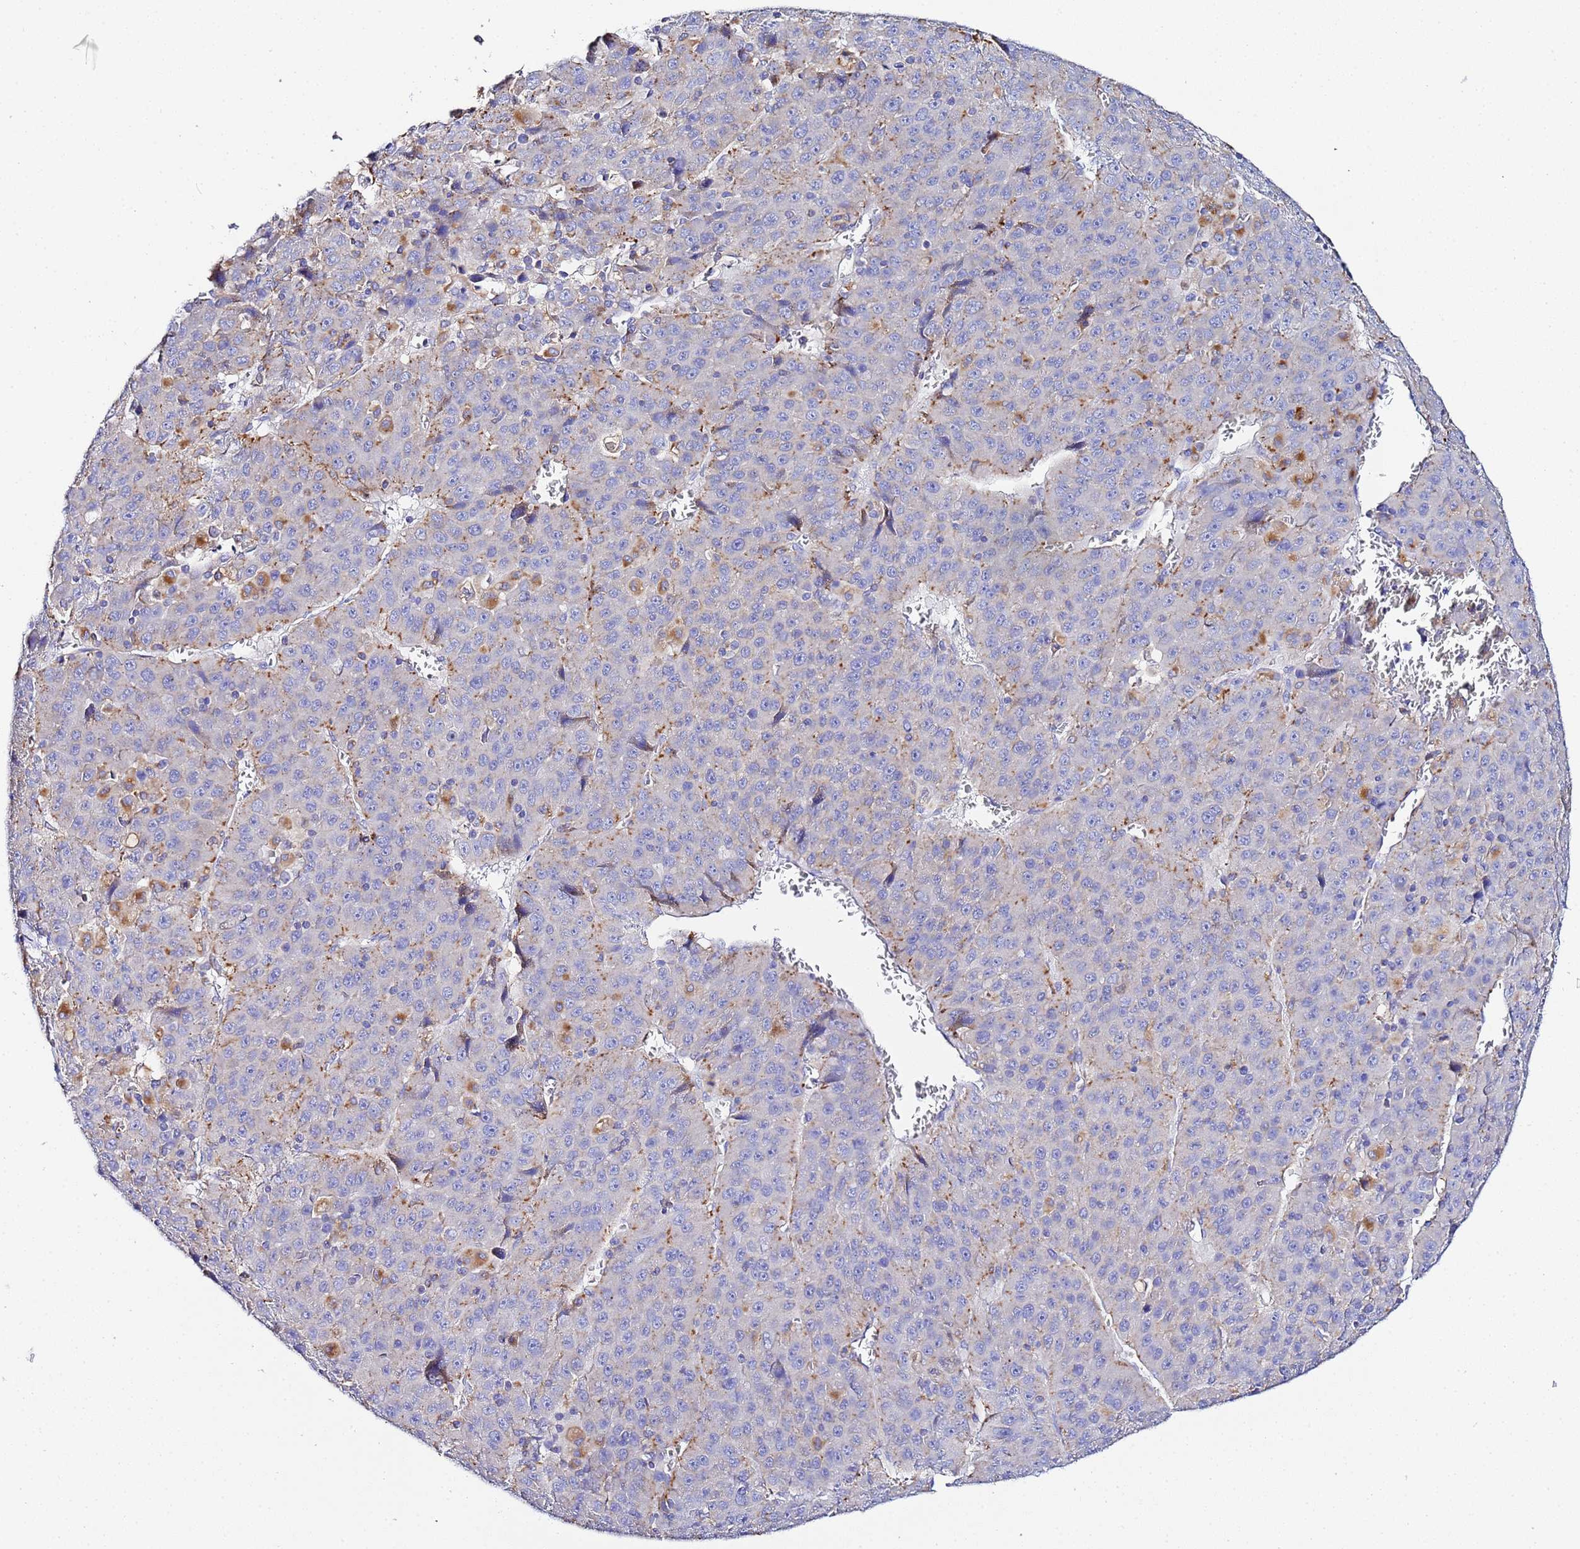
{"staining": {"intensity": "moderate", "quantity": "<25%", "location": "cytoplasmic/membranous"}, "tissue": "liver cancer", "cell_type": "Tumor cells", "image_type": "cancer", "snomed": [{"axis": "morphology", "description": "Carcinoma, Hepatocellular, NOS"}, {"axis": "topography", "description": "Liver"}], "caption": "Liver cancer (hepatocellular carcinoma) stained for a protein shows moderate cytoplasmic/membranous positivity in tumor cells. (DAB (3,3'-diaminobenzidine) IHC with brightfield microscopy, high magnification).", "gene": "VTI1B", "patient": {"sex": "female", "age": 53}}